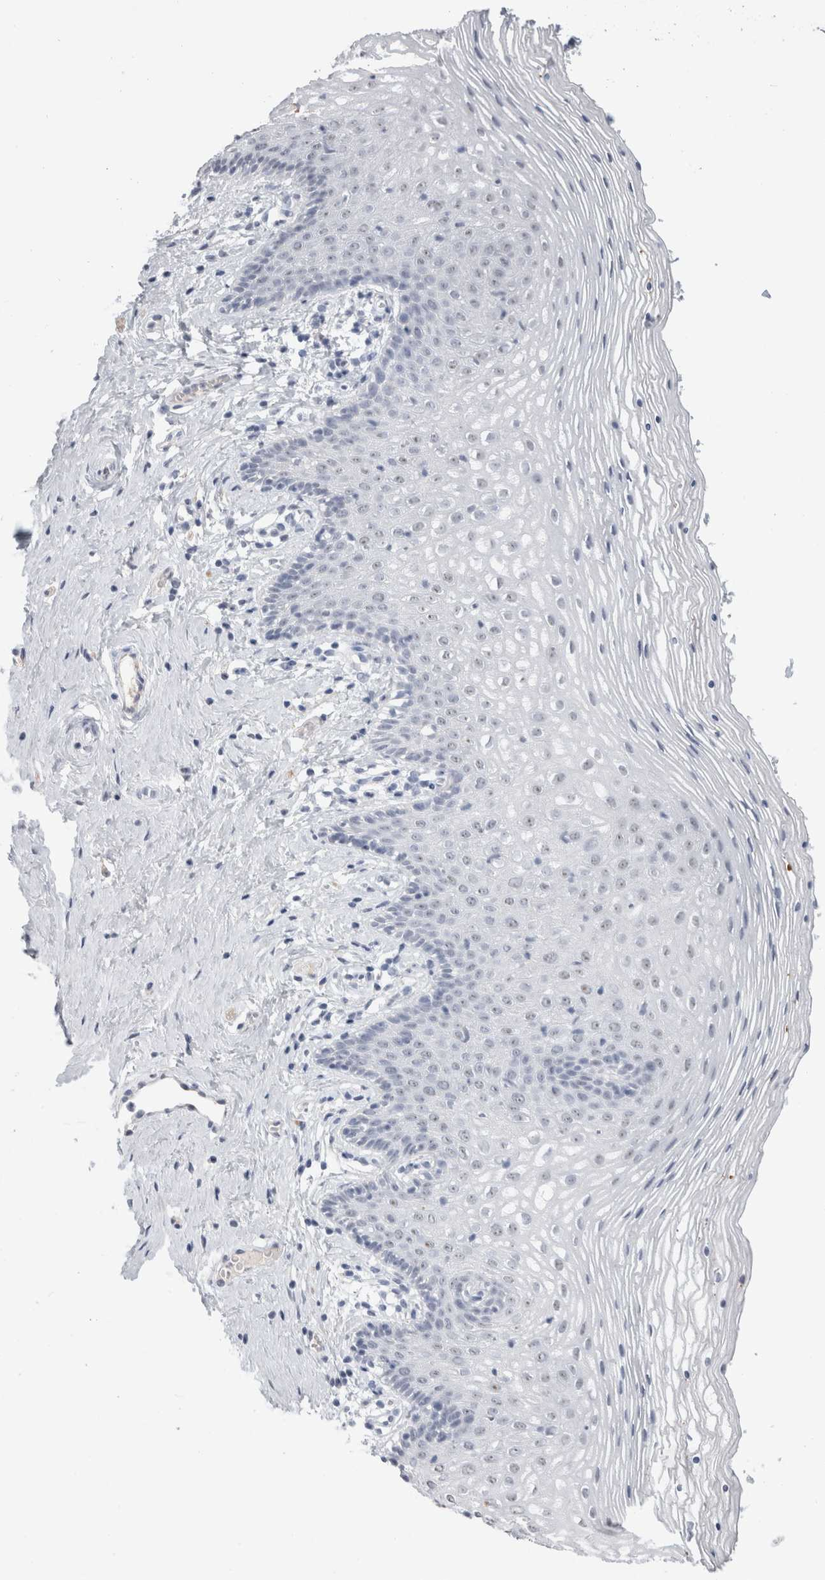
{"staining": {"intensity": "negative", "quantity": "none", "location": "none"}, "tissue": "vagina", "cell_type": "Squamous epithelial cells", "image_type": "normal", "snomed": [{"axis": "morphology", "description": "Normal tissue, NOS"}, {"axis": "topography", "description": "Vagina"}], "caption": "This is a image of immunohistochemistry staining of benign vagina, which shows no expression in squamous epithelial cells.", "gene": "CADM3", "patient": {"sex": "female", "age": 32}}